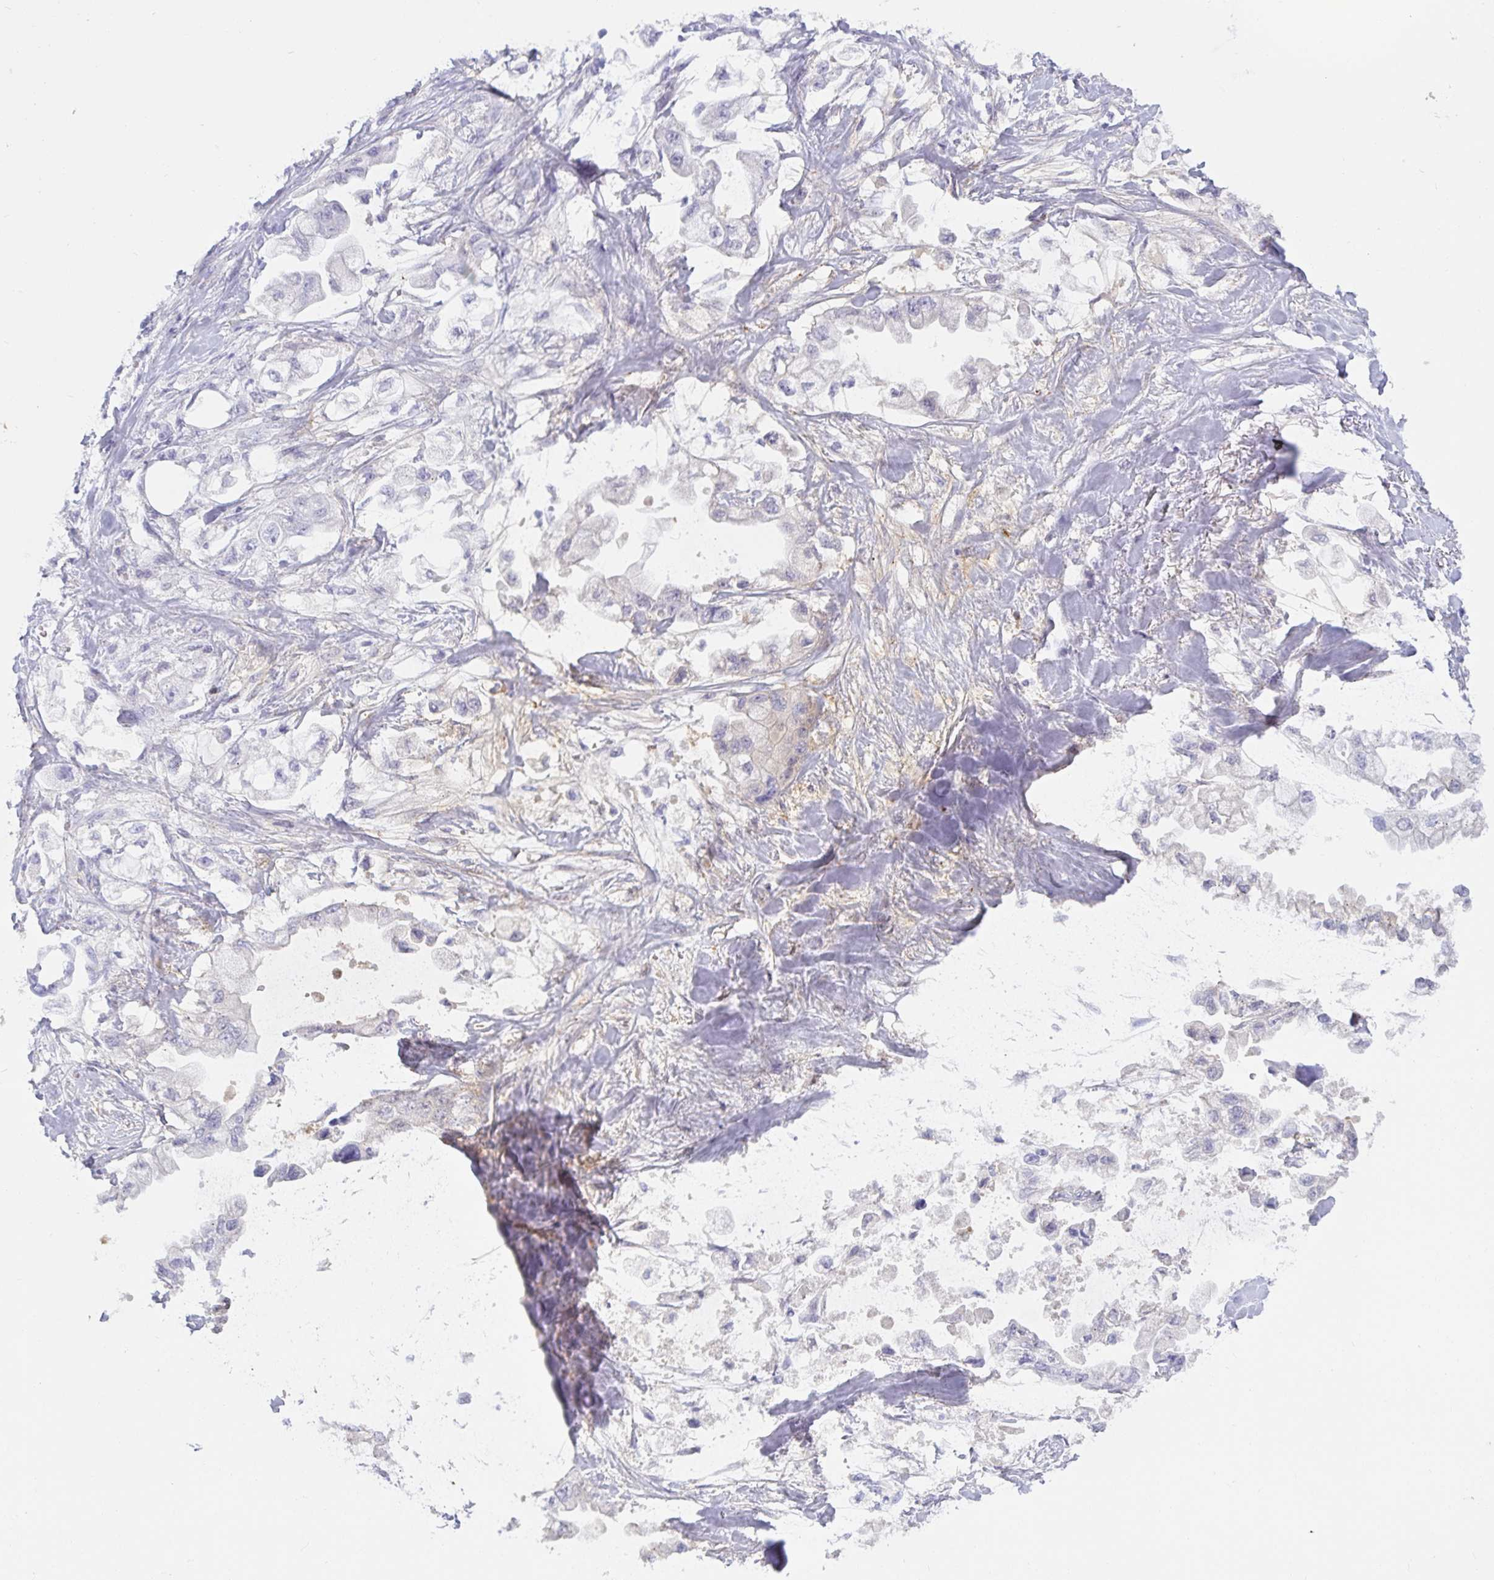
{"staining": {"intensity": "negative", "quantity": "none", "location": "none"}, "tissue": "stomach cancer", "cell_type": "Tumor cells", "image_type": "cancer", "snomed": [{"axis": "morphology", "description": "Adenocarcinoma, NOS"}, {"axis": "topography", "description": "Stomach"}], "caption": "DAB (3,3'-diaminobenzidine) immunohistochemical staining of human stomach cancer (adenocarcinoma) shows no significant positivity in tumor cells.", "gene": "MON2", "patient": {"sex": "male", "age": 62}}